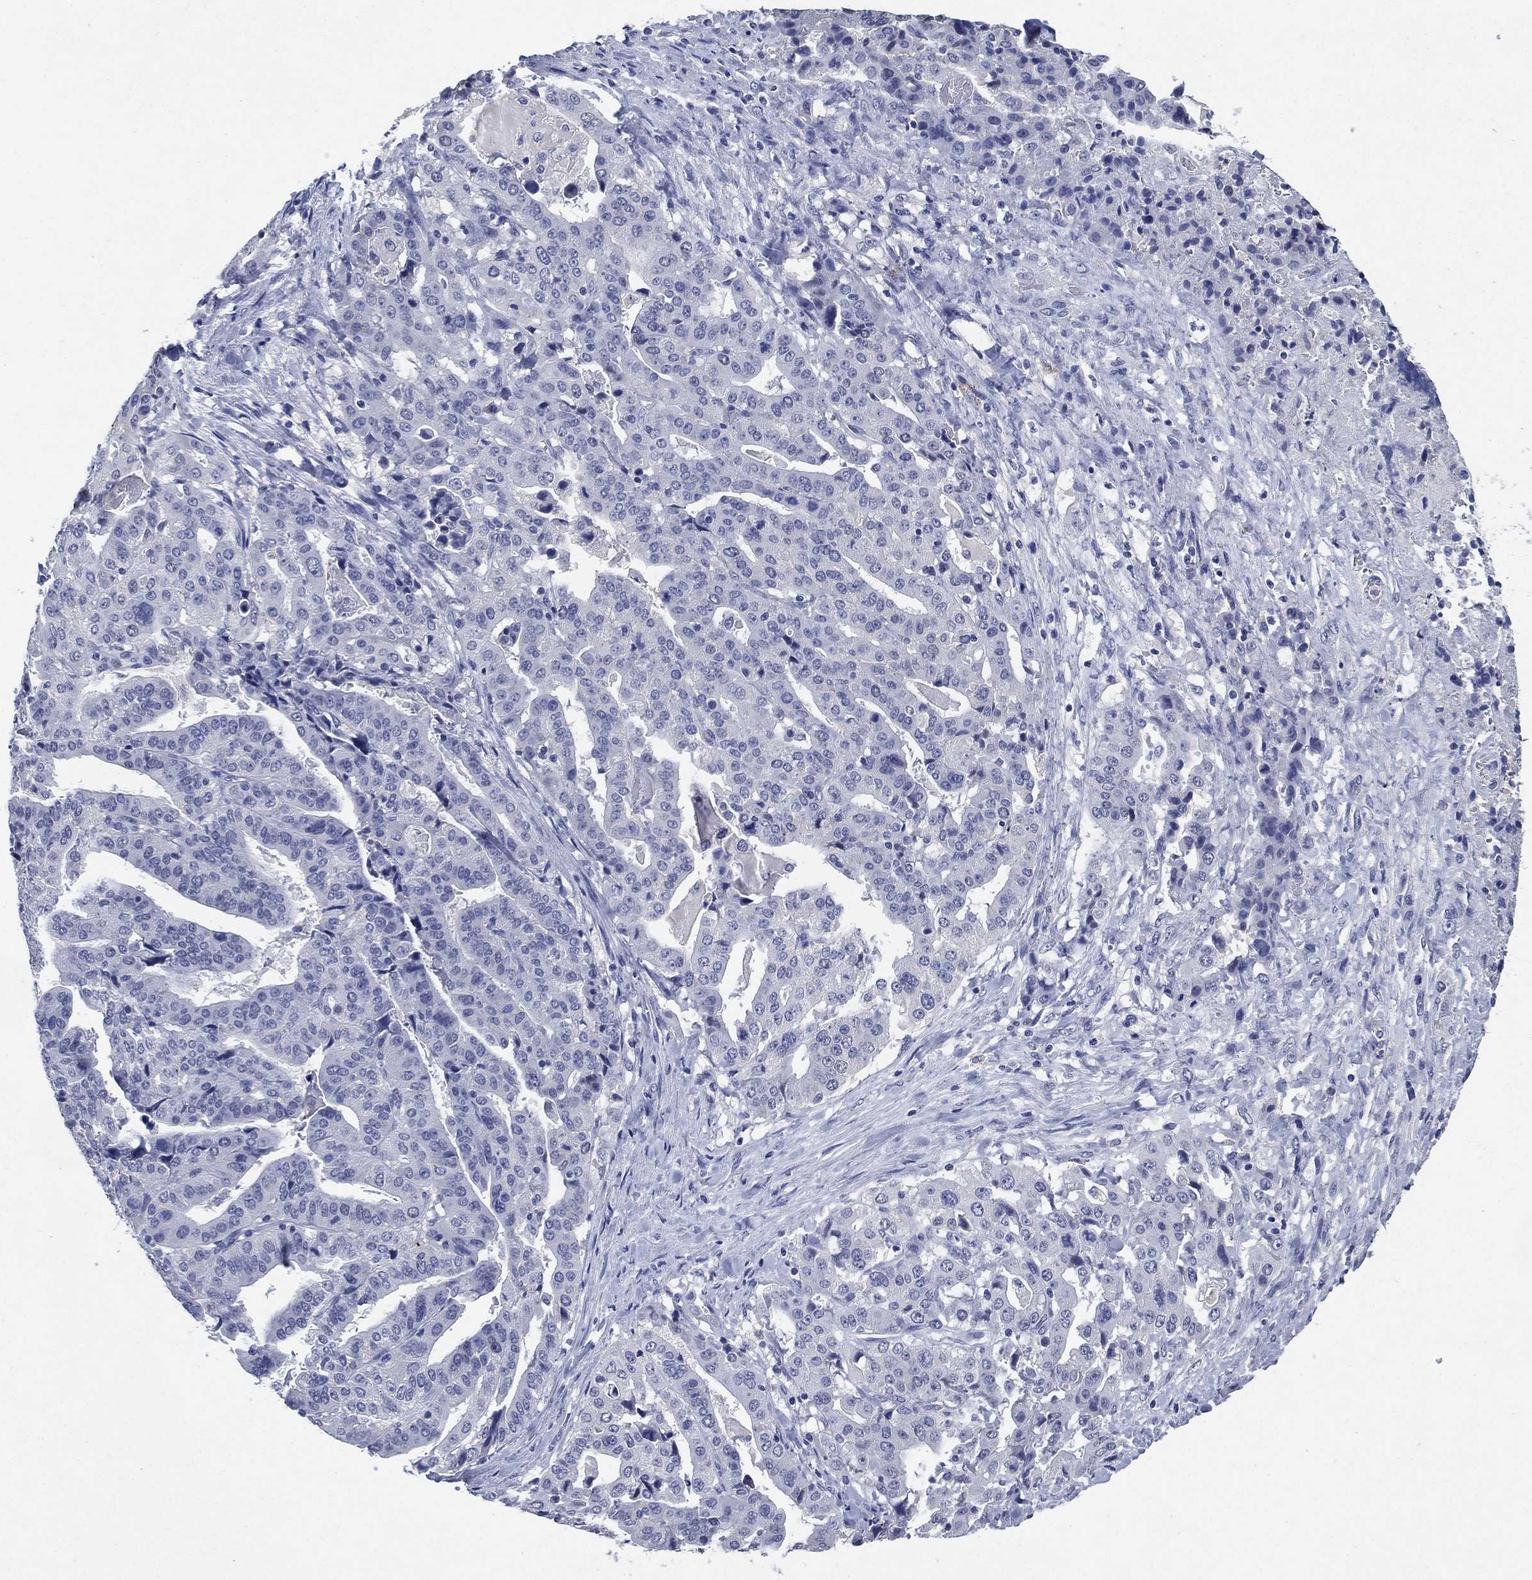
{"staining": {"intensity": "negative", "quantity": "none", "location": "none"}, "tissue": "stomach cancer", "cell_type": "Tumor cells", "image_type": "cancer", "snomed": [{"axis": "morphology", "description": "Adenocarcinoma, NOS"}, {"axis": "topography", "description": "Stomach"}], "caption": "IHC photomicrograph of human stomach cancer (adenocarcinoma) stained for a protein (brown), which reveals no expression in tumor cells.", "gene": "FSCN2", "patient": {"sex": "male", "age": 48}}